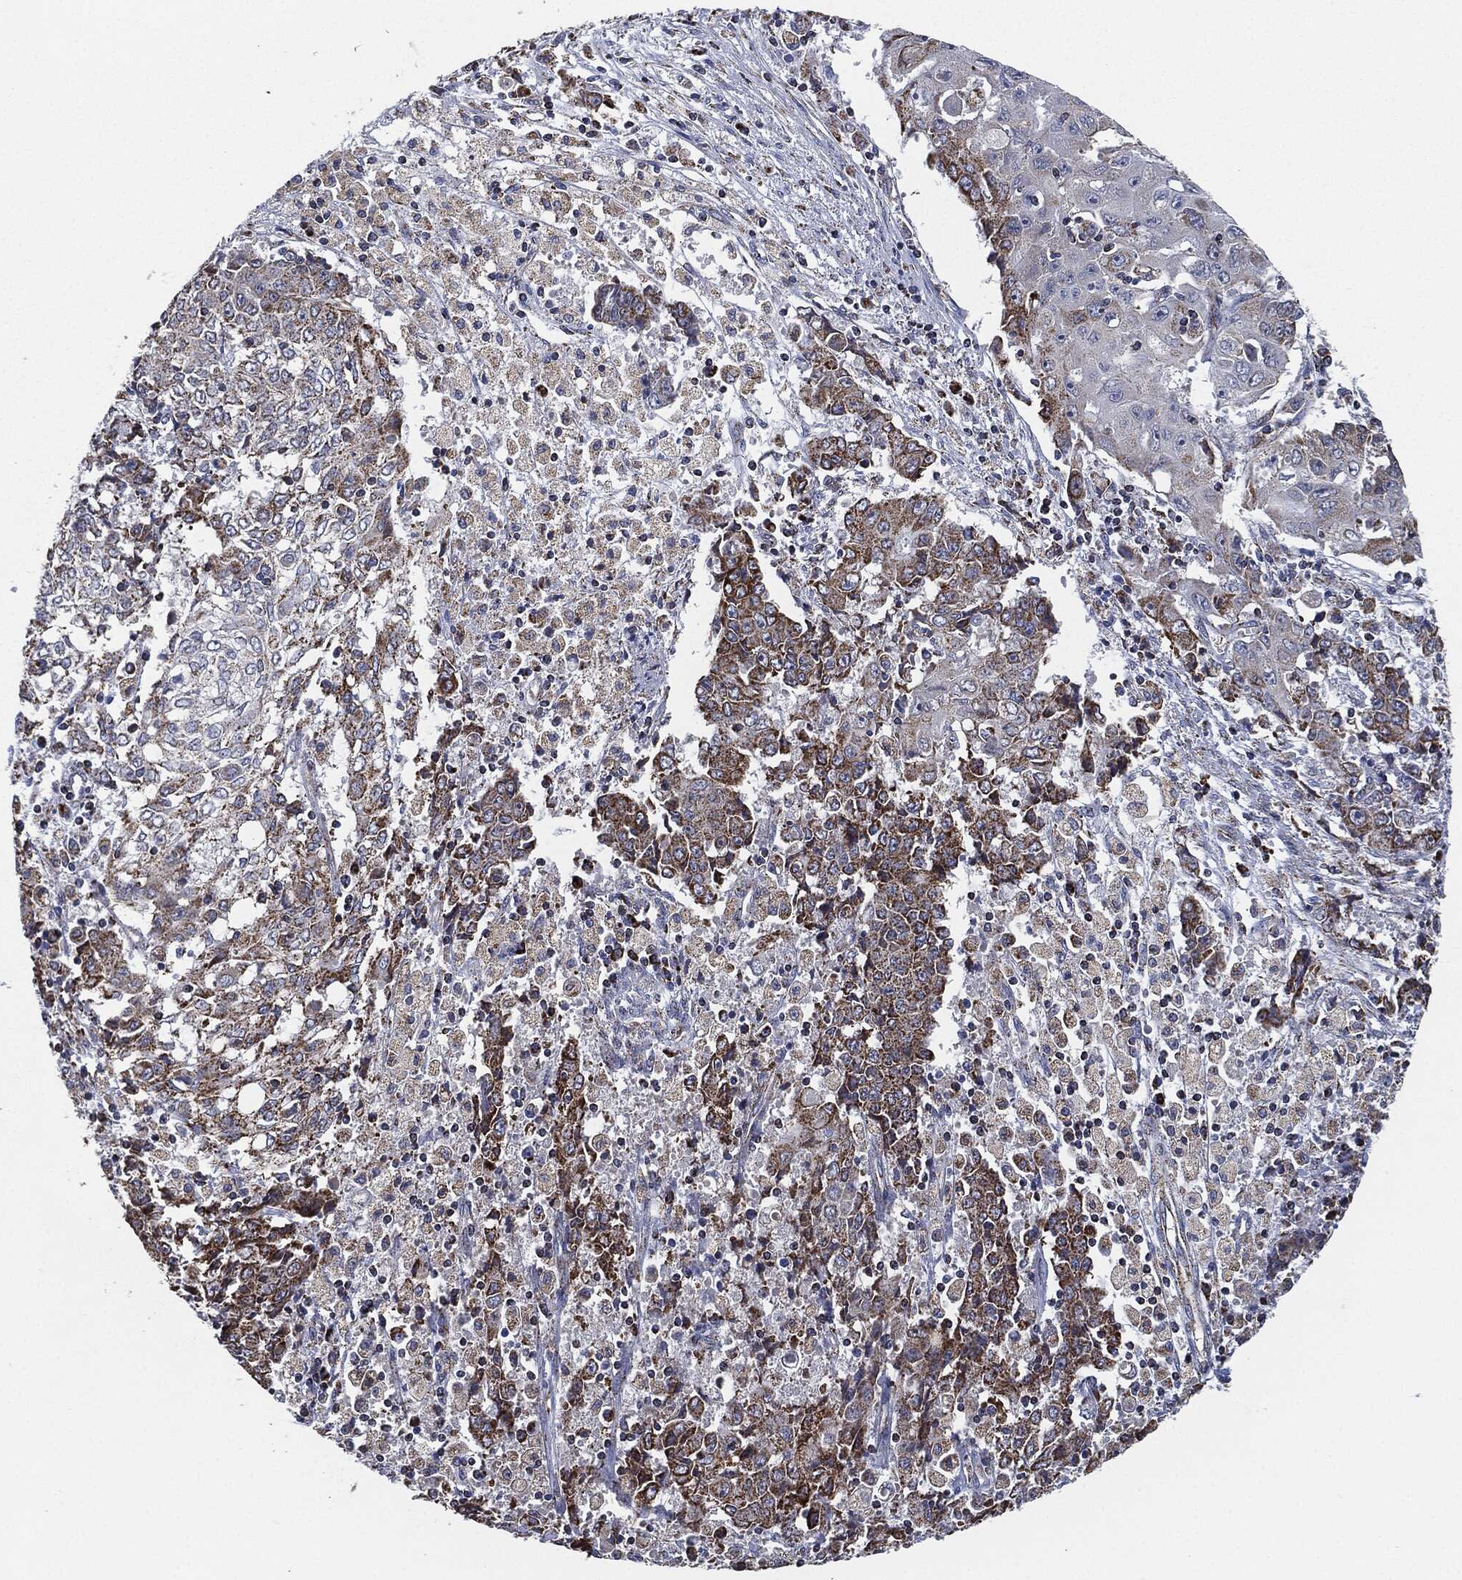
{"staining": {"intensity": "strong", "quantity": "25%-75%", "location": "cytoplasmic/membranous"}, "tissue": "ovarian cancer", "cell_type": "Tumor cells", "image_type": "cancer", "snomed": [{"axis": "morphology", "description": "Carcinoma, endometroid"}, {"axis": "topography", "description": "Ovary"}], "caption": "An image of ovarian cancer (endometroid carcinoma) stained for a protein shows strong cytoplasmic/membranous brown staining in tumor cells. (brown staining indicates protein expression, while blue staining denotes nuclei).", "gene": "NDUFV2", "patient": {"sex": "female", "age": 42}}